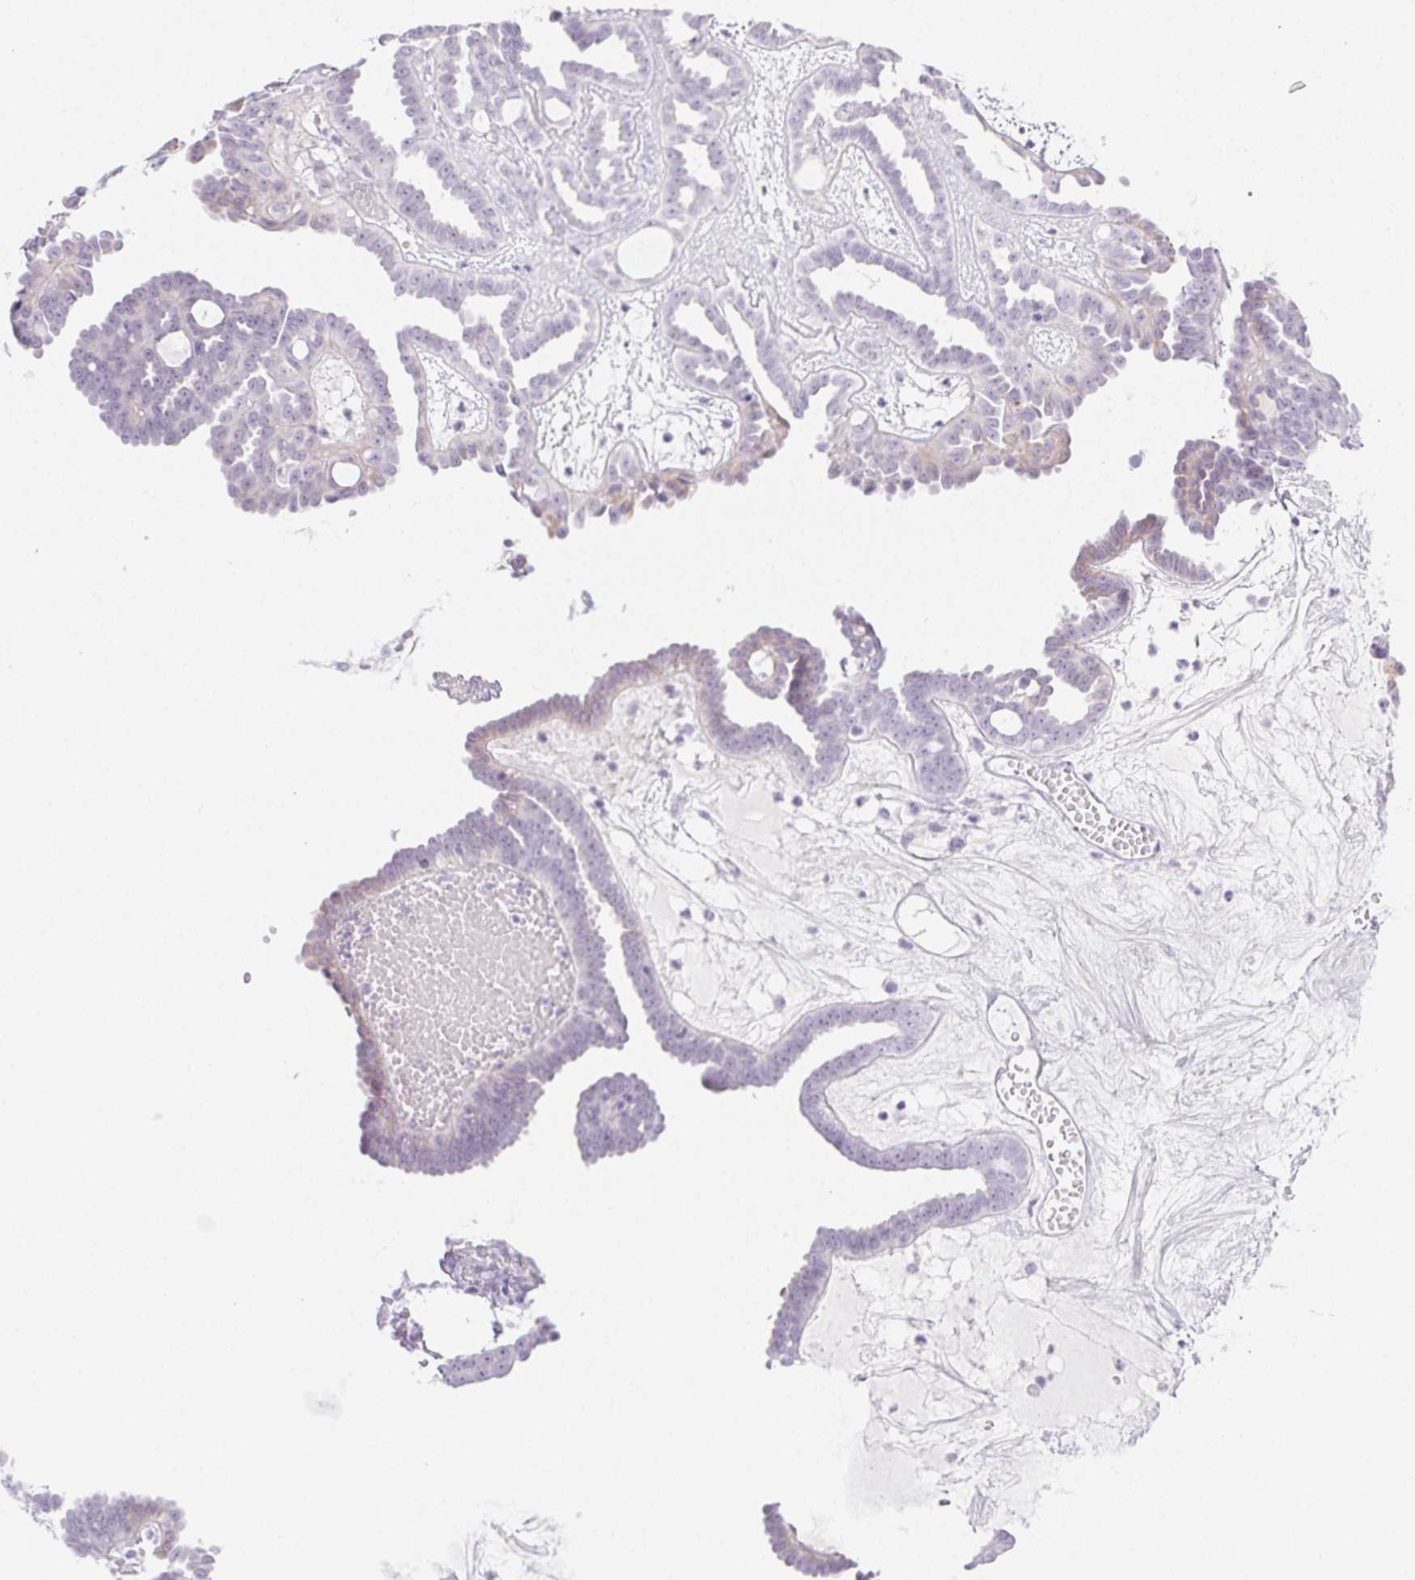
{"staining": {"intensity": "negative", "quantity": "none", "location": "none"}, "tissue": "ovarian cancer", "cell_type": "Tumor cells", "image_type": "cancer", "snomed": [{"axis": "morphology", "description": "Cystadenocarcinoma, serous, NOS"}, {"axis": "topography", "description": "Ovary"}], "caption": "There is no significant positivity in tumor cells of ovarian serous cystadenocarcinoma.", "gene": "PI3", "patient": {"sex": "female", "age": 71}}